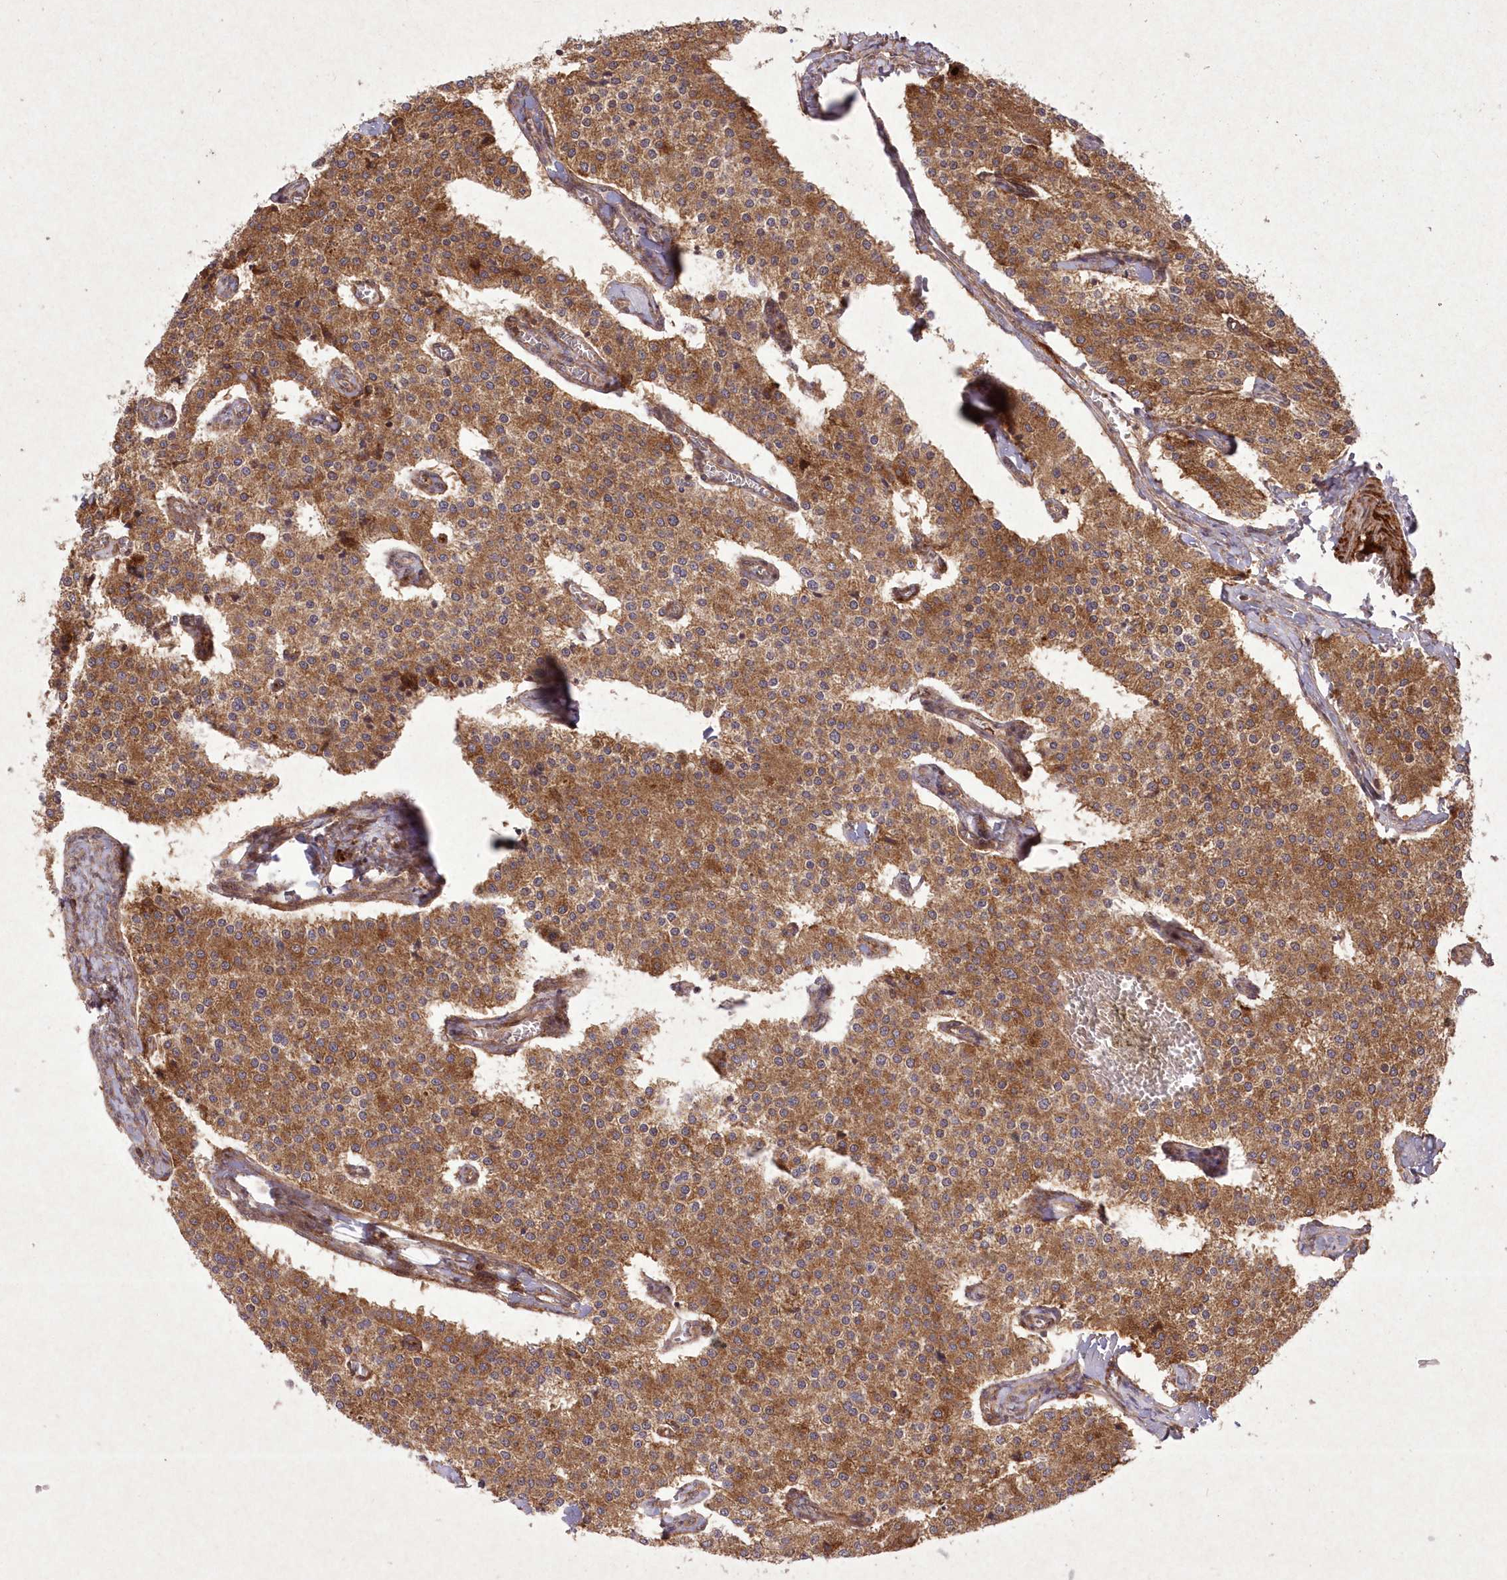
{"staining": {"intensity": "moderate", "quantity": ">75%", "location": "cytoplasmic/membranous"}, "tissue": "carcinoid", "cell_type": "Tumor cells", "image_type": "cancer", "snomed": [{"axis": "morphology", "description": "Carcinoid, malignant, NOS"}, {"axis": "topography", "description": "Colon"}], "caption": "Carcinoid (malignant) stained with immunohistochemistry (IHC) displays moderate cytoplasmic/membranous positivity in about >75% of tumor cells.", "gene": "APOM", "patient": {"sex": "female", "age": 52}}